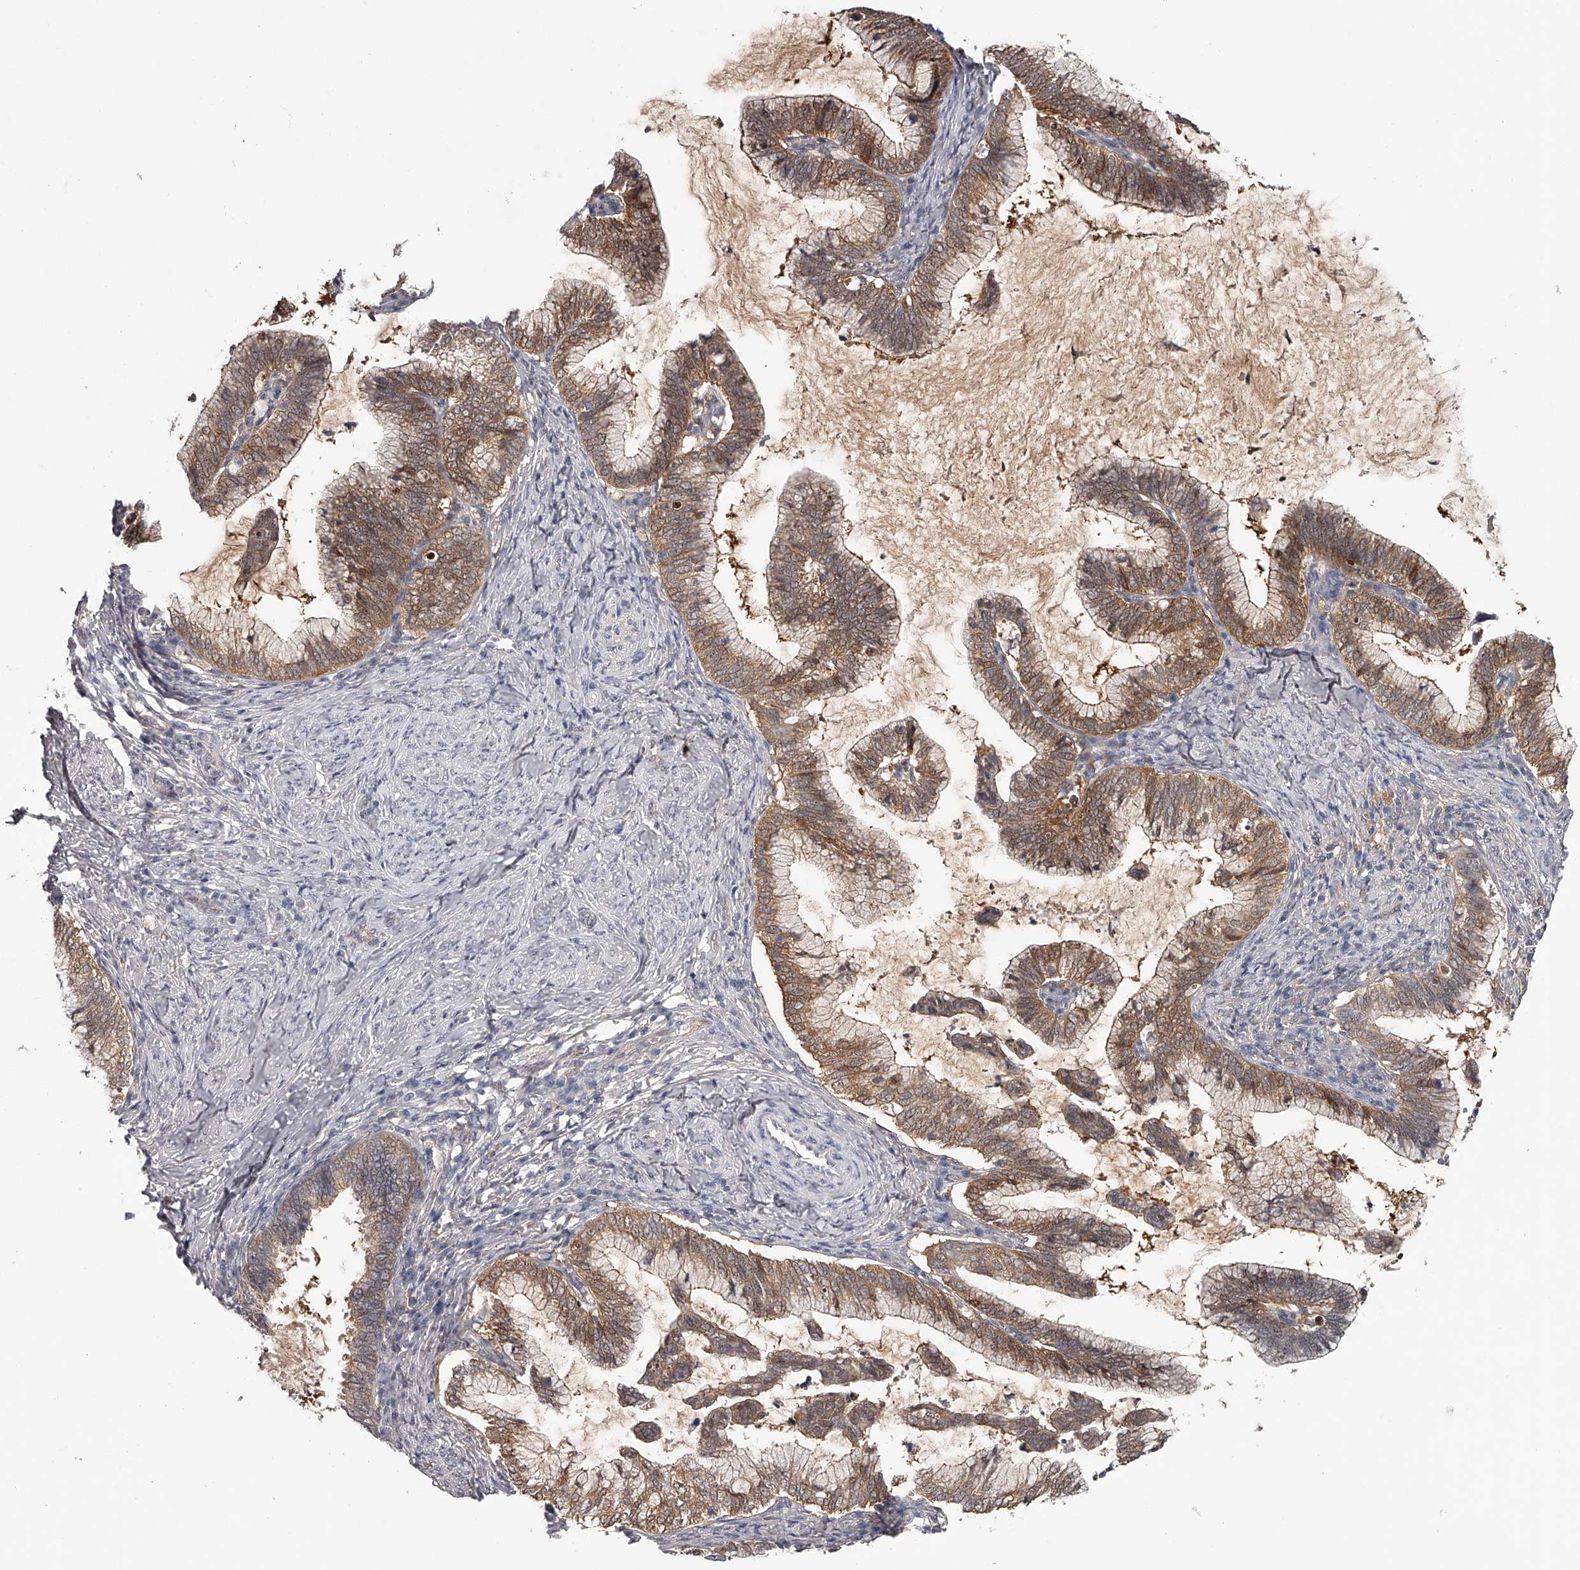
{"staining": {"intensity": "moderate", "quantity": "25%-75%", "location": "cytoplasmic/membranous"}, "tissue": "cervical cancer", "cell_type": "Tumor cells", "image_type": "cancer", "snomed": [{"axis": "morphology", "description": "Adenocarcinoma, NOS"}, {"axis": "topography", "description": "Cervix"}], "caption": "This histopathology image reveals IHC staining of adenocarcinoma (cervical), with medium moderate cytoplasmic/membranous staining in about 25%-75% of tumor cells.", "gene": "GGCT", "patient": {"sex": "female", "age": 36}}